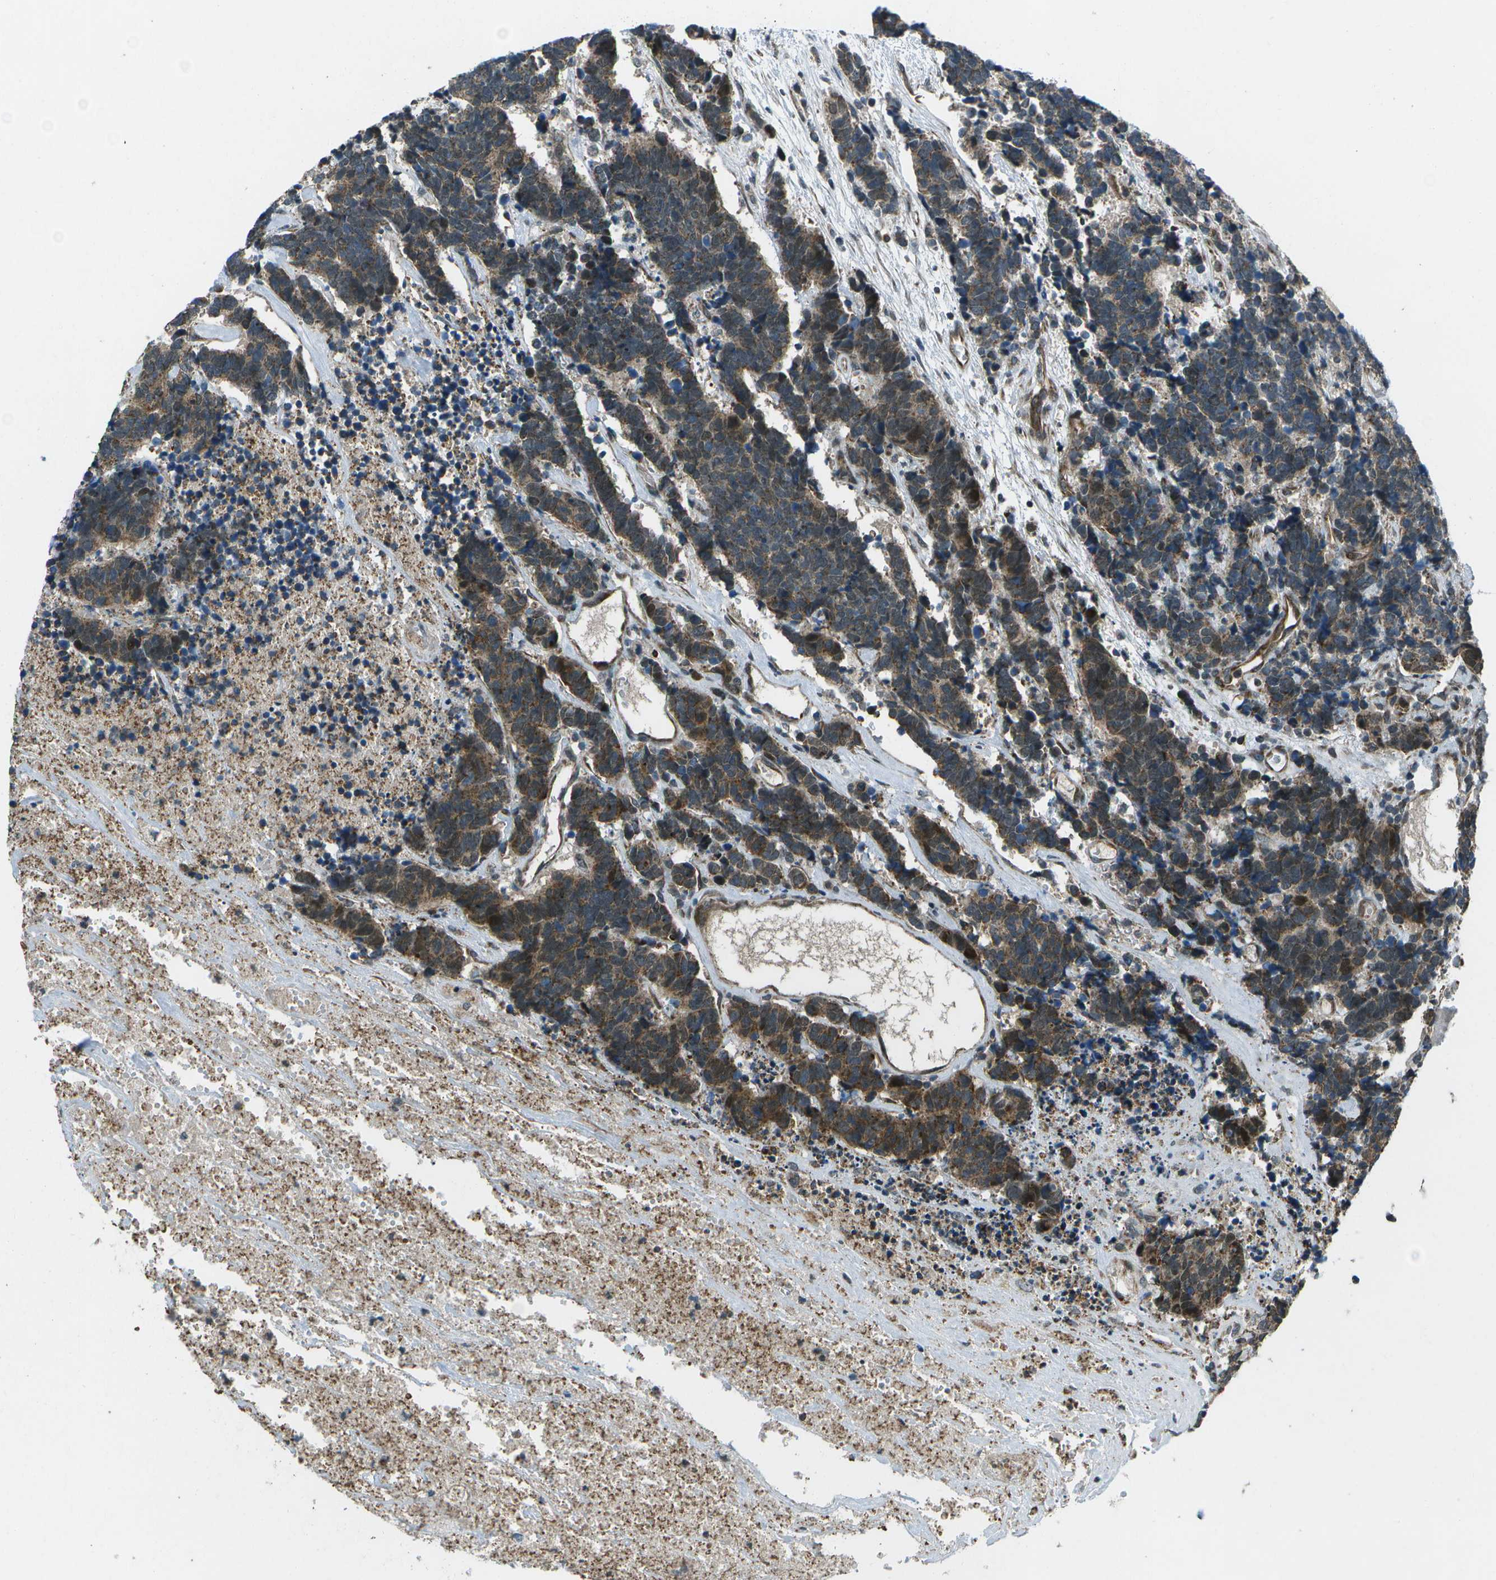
{"staining": {"intensity": "moderate", "quantity": ">75%", "location": "cytoplasmic/membranous"}, "tissue": "carcinoid", "cell_type": "Tumor cells", "image_type": "cancer", "snomed": [{"axis": "morphology", "description": "Carcinoma, NOS"}, {"axis": "morphology", "description": "Carcinoid, malignant, NOS"}, {"axis": "topography", "description": "Urinary bladder"}], "caption": "The histopathology image reveals staining of carcinoid, revealing moderate cytoplasmic/membranous protein expression (brown color) within tumor cells.", "gene": "EIF2AK1", "patient": {"sex": "male", "age": 57}}